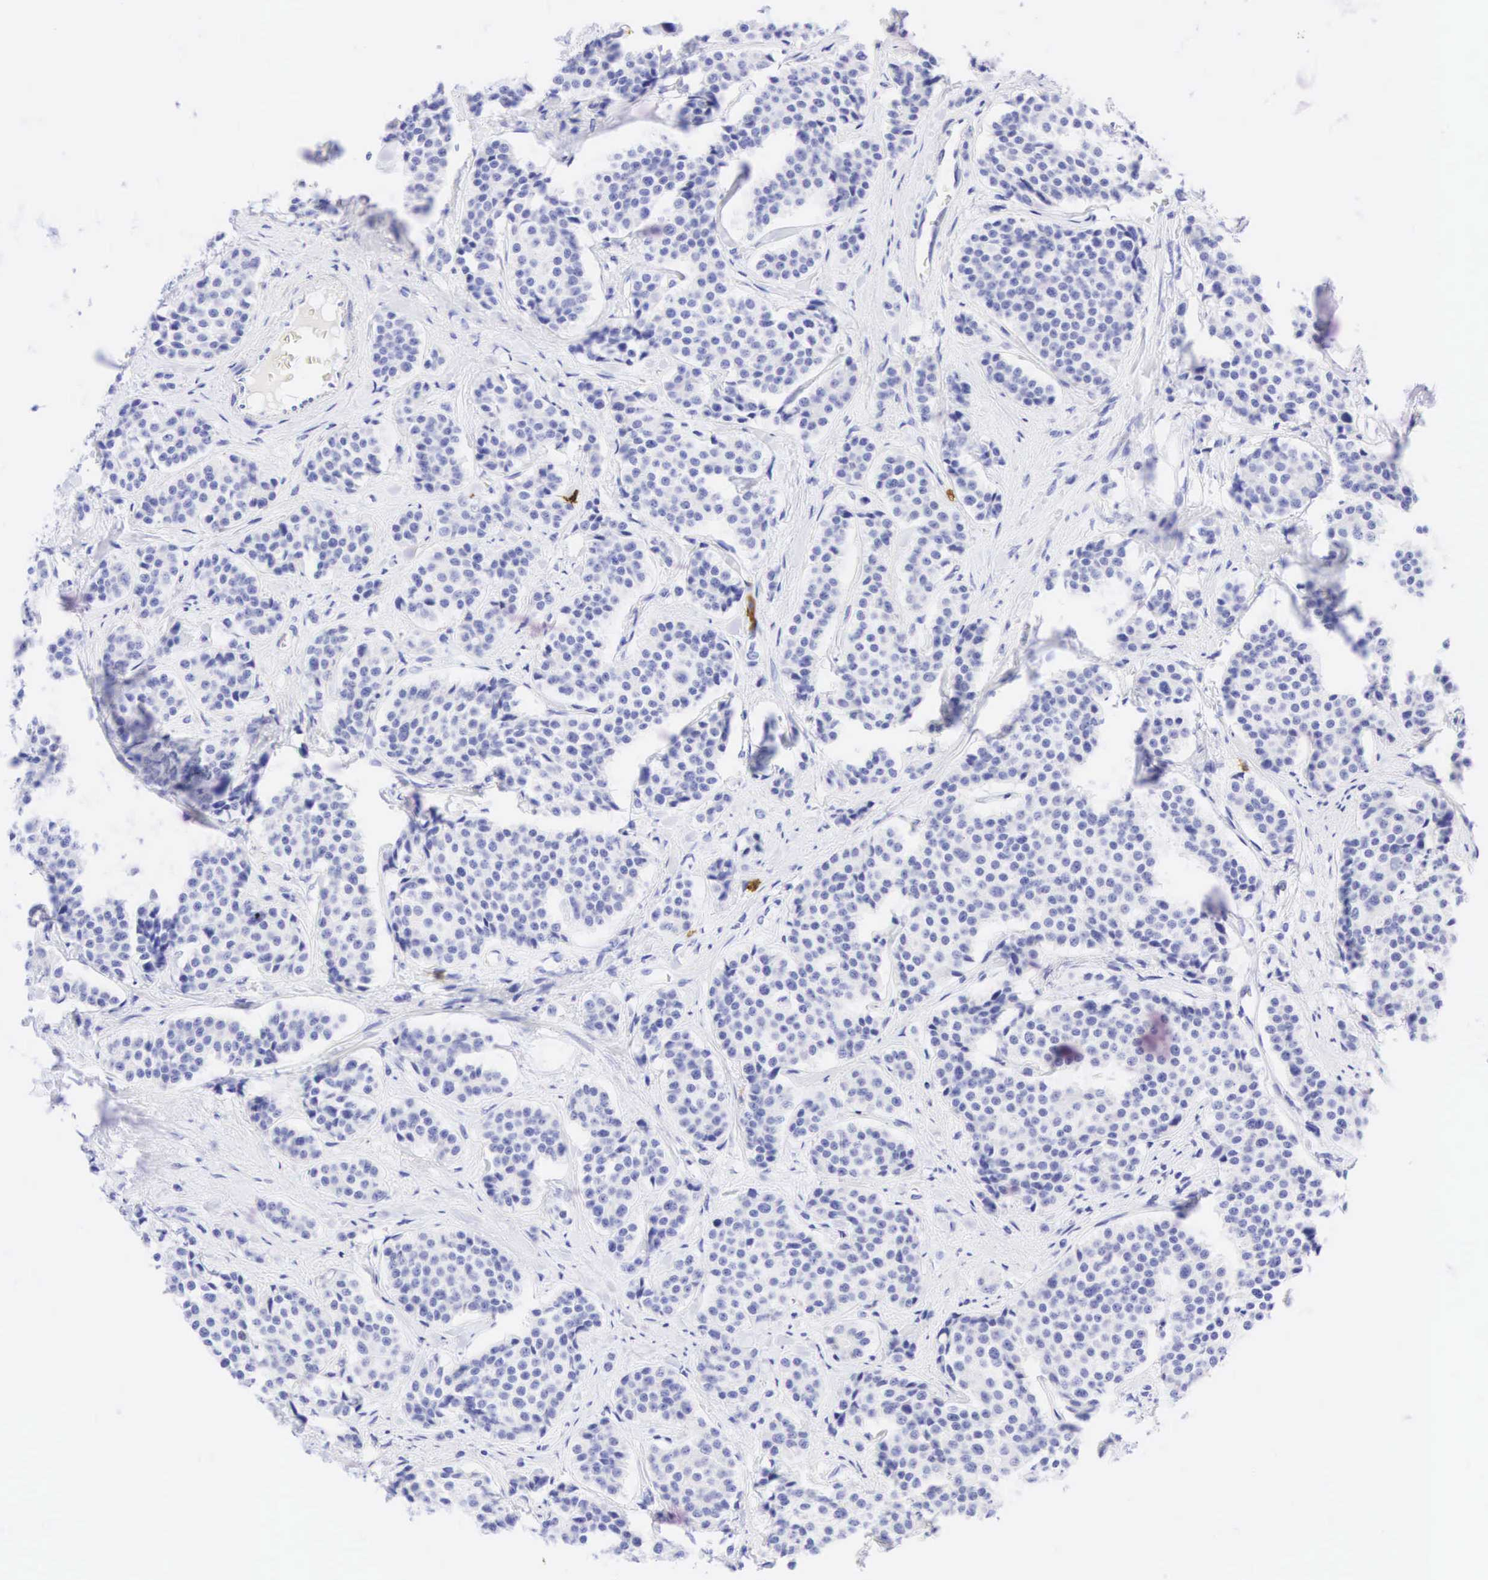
{"staining": {"intensity": "negative", "quantity": "none", "location": "none"}, "tissue": "carcinoid", "cell_type": "Tumor cells", "image_type": "cancer", "snomed": [{"axis": "morphology", "description": "Carcinoid, malignant, NOS"}, {"axis": "topography", "description": "Small intestine"}], "caption": "Immunohistochemistry (IHC) of human carcinoid exhibits no expression in tumor cells.", "gene": "CD8A", "patient": {"sex": "male", "age": 60}}